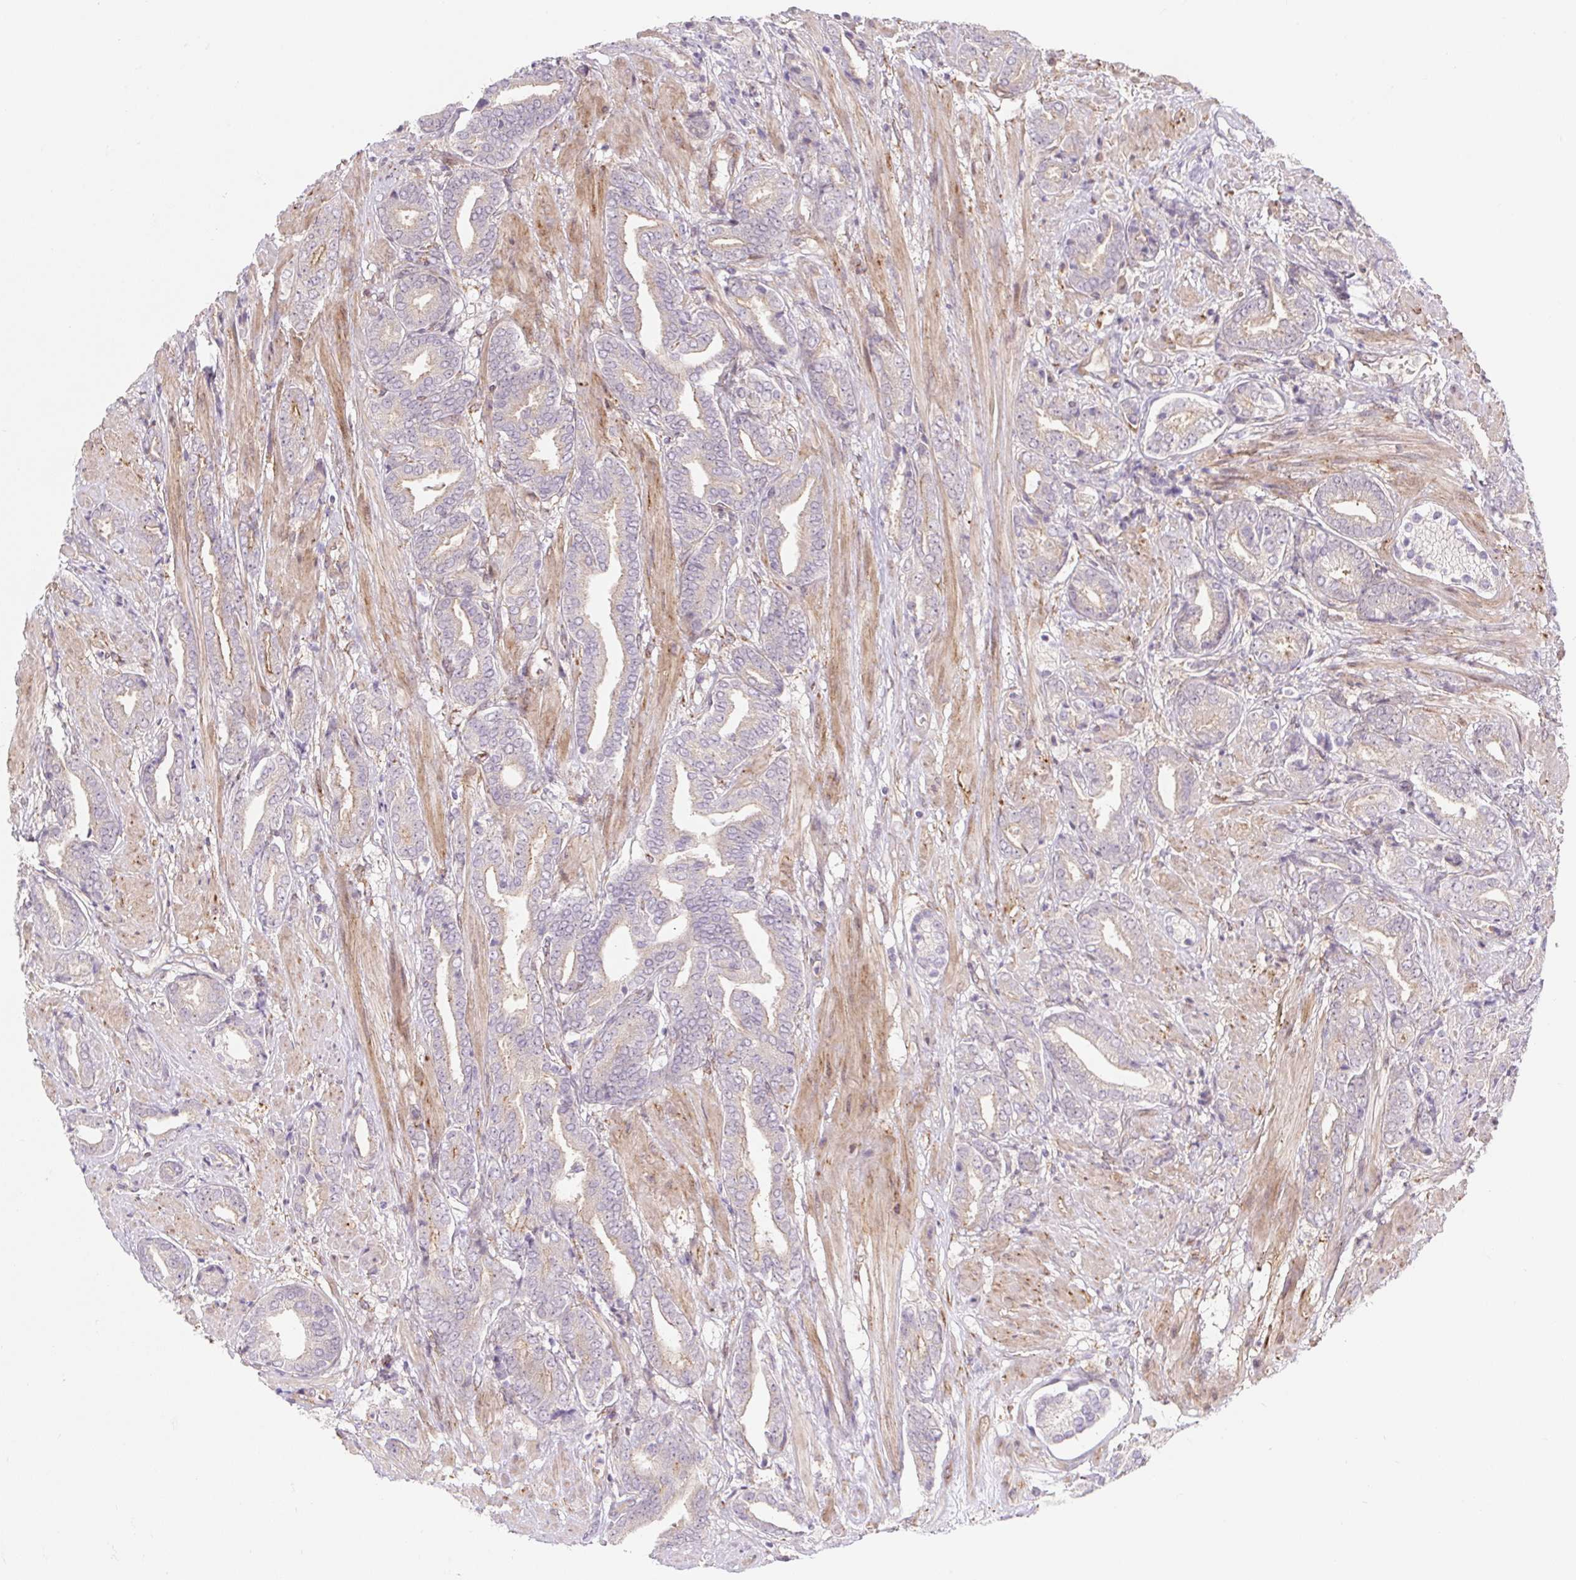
{"staining": {"intensity": "negative", "quantity": "none", "location": "none"}, "tissue": "prostate cancer", "cell_type": "Tumor cells", "image_type": "cancer", "snomed": [{"axis": "morphology", "description": "Adenocarcinoma, High grade"}, {"axis": "topography", "description": "Prostate"}], "caption": "IHC photomicrograph of prostate high-grade adenocarcinoma stained for a protein (brown), which shows no expression in tumor cells.", "gene": "LYPD5", "patient": {"sex": "male", "age": 56}}